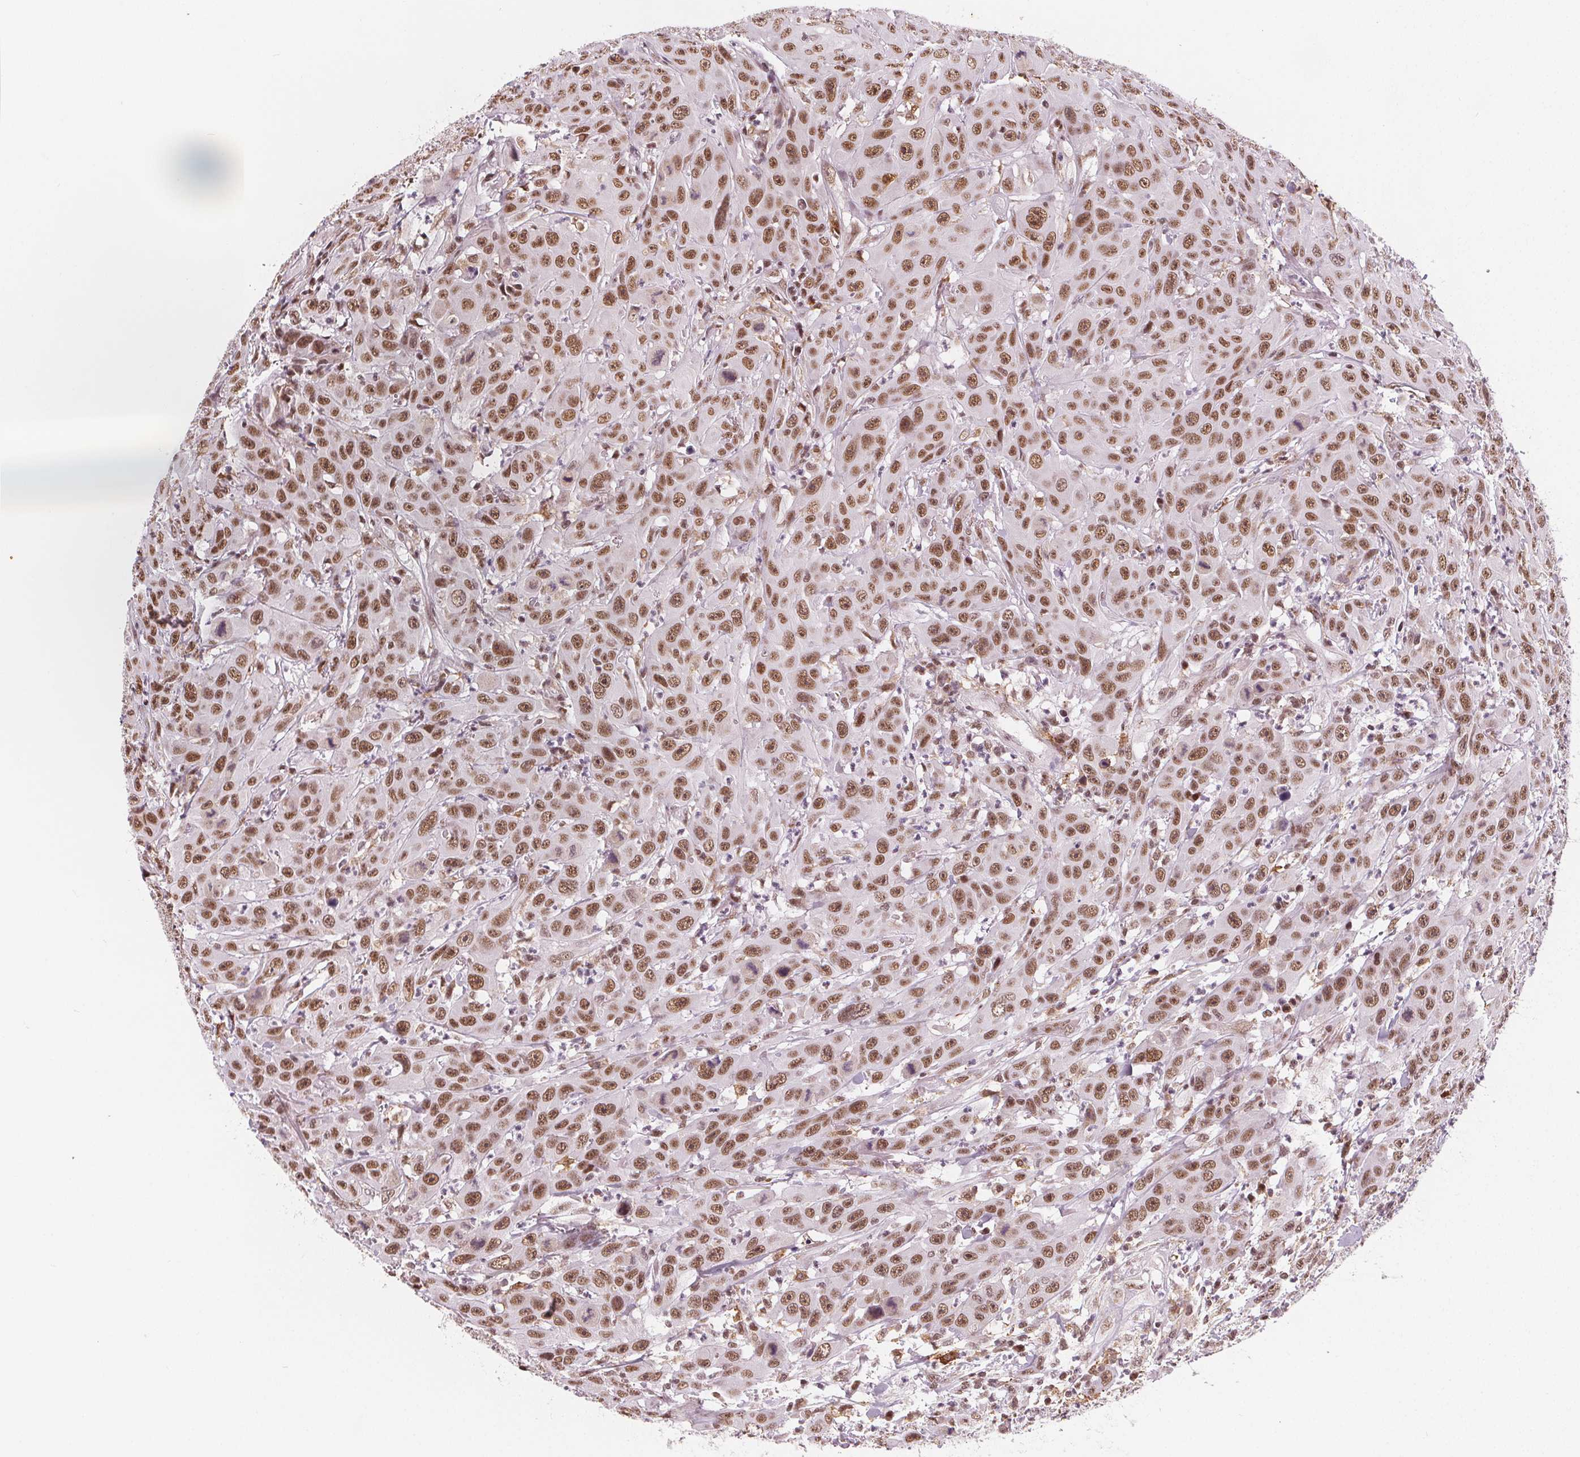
{"staining": {"intensity": "moderate", "quantity": ">75%", "location": "nuclear"}, "tissue": "head and neck cancer", "cell_type": "Tumor cells", "image_type": "cancer", "snomed": [{"axis": "morphology", "description": "Squamous cell carcinoma, NOS"}, {"axis": "topography", "description": "Skin"}, {"axis": "topography", "description": "Head-Neck"}], "caption": "Moderate nuclear positivity for a protein is present in about >75% of tumor cells of squamous cell carcinoma (head and neck) using immunohistochemistry.", "gene": "DPM2", "patient": {"sex": "male", "age": 80}}